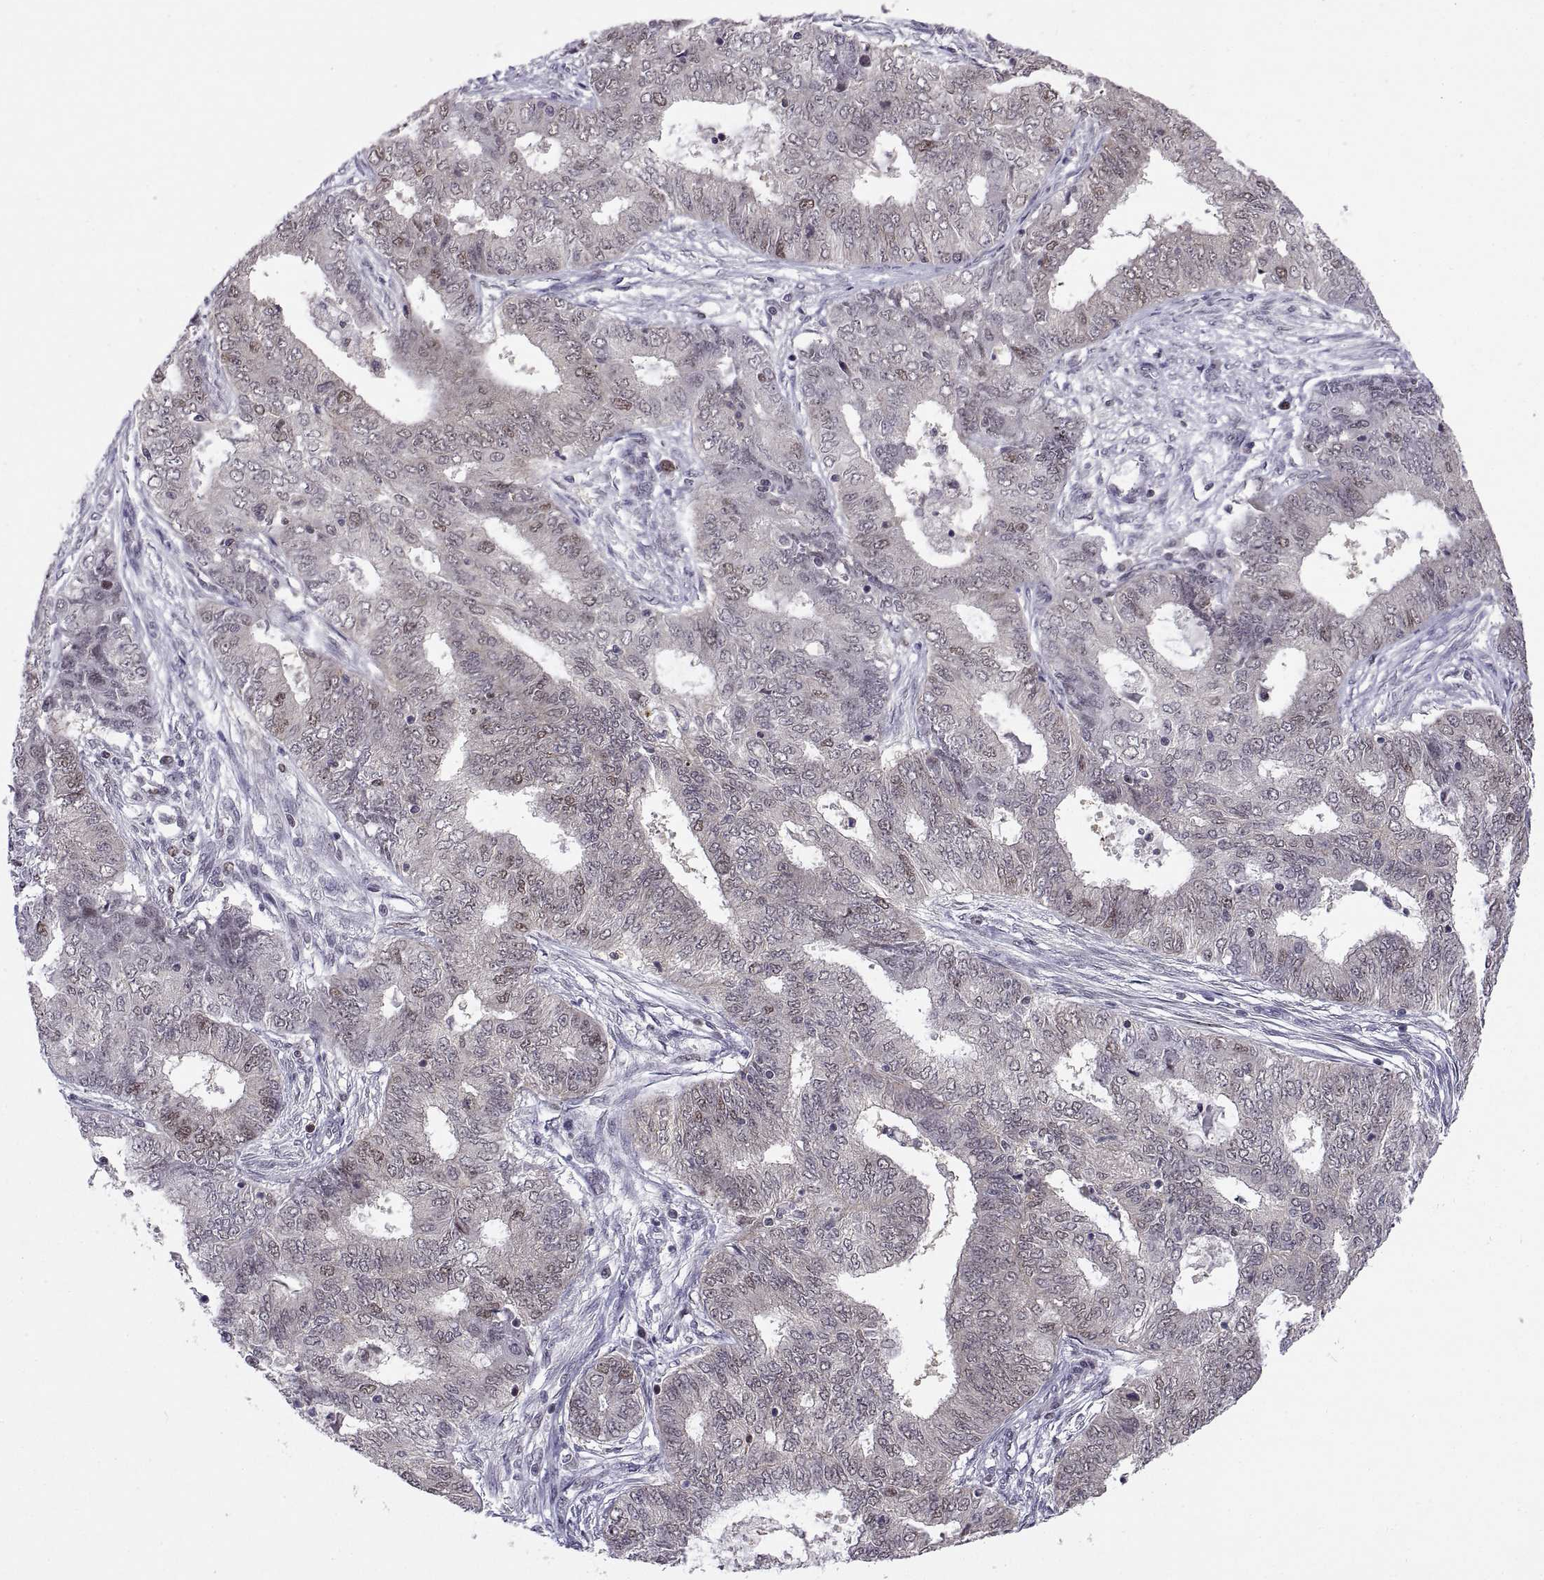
{"staining": {"intensity": "weak", "quantity": "<25%", "location": "nuclear"}, "tissue": "endometrial cancer", "cell_type": "Tumor cells", "image_type": "cancer", "snomed": [{"axis": "morphology", "description": "Adenocarcinoma, NOS"}, {"axis": "topography", "description": "Endometrium"}], "caption": "The IHC photomicrograph has no significant expression in tumor cells of endometrial cancer tissue.", "gene": "CHFR", "patient": {"sex": "female", "age": 62}}